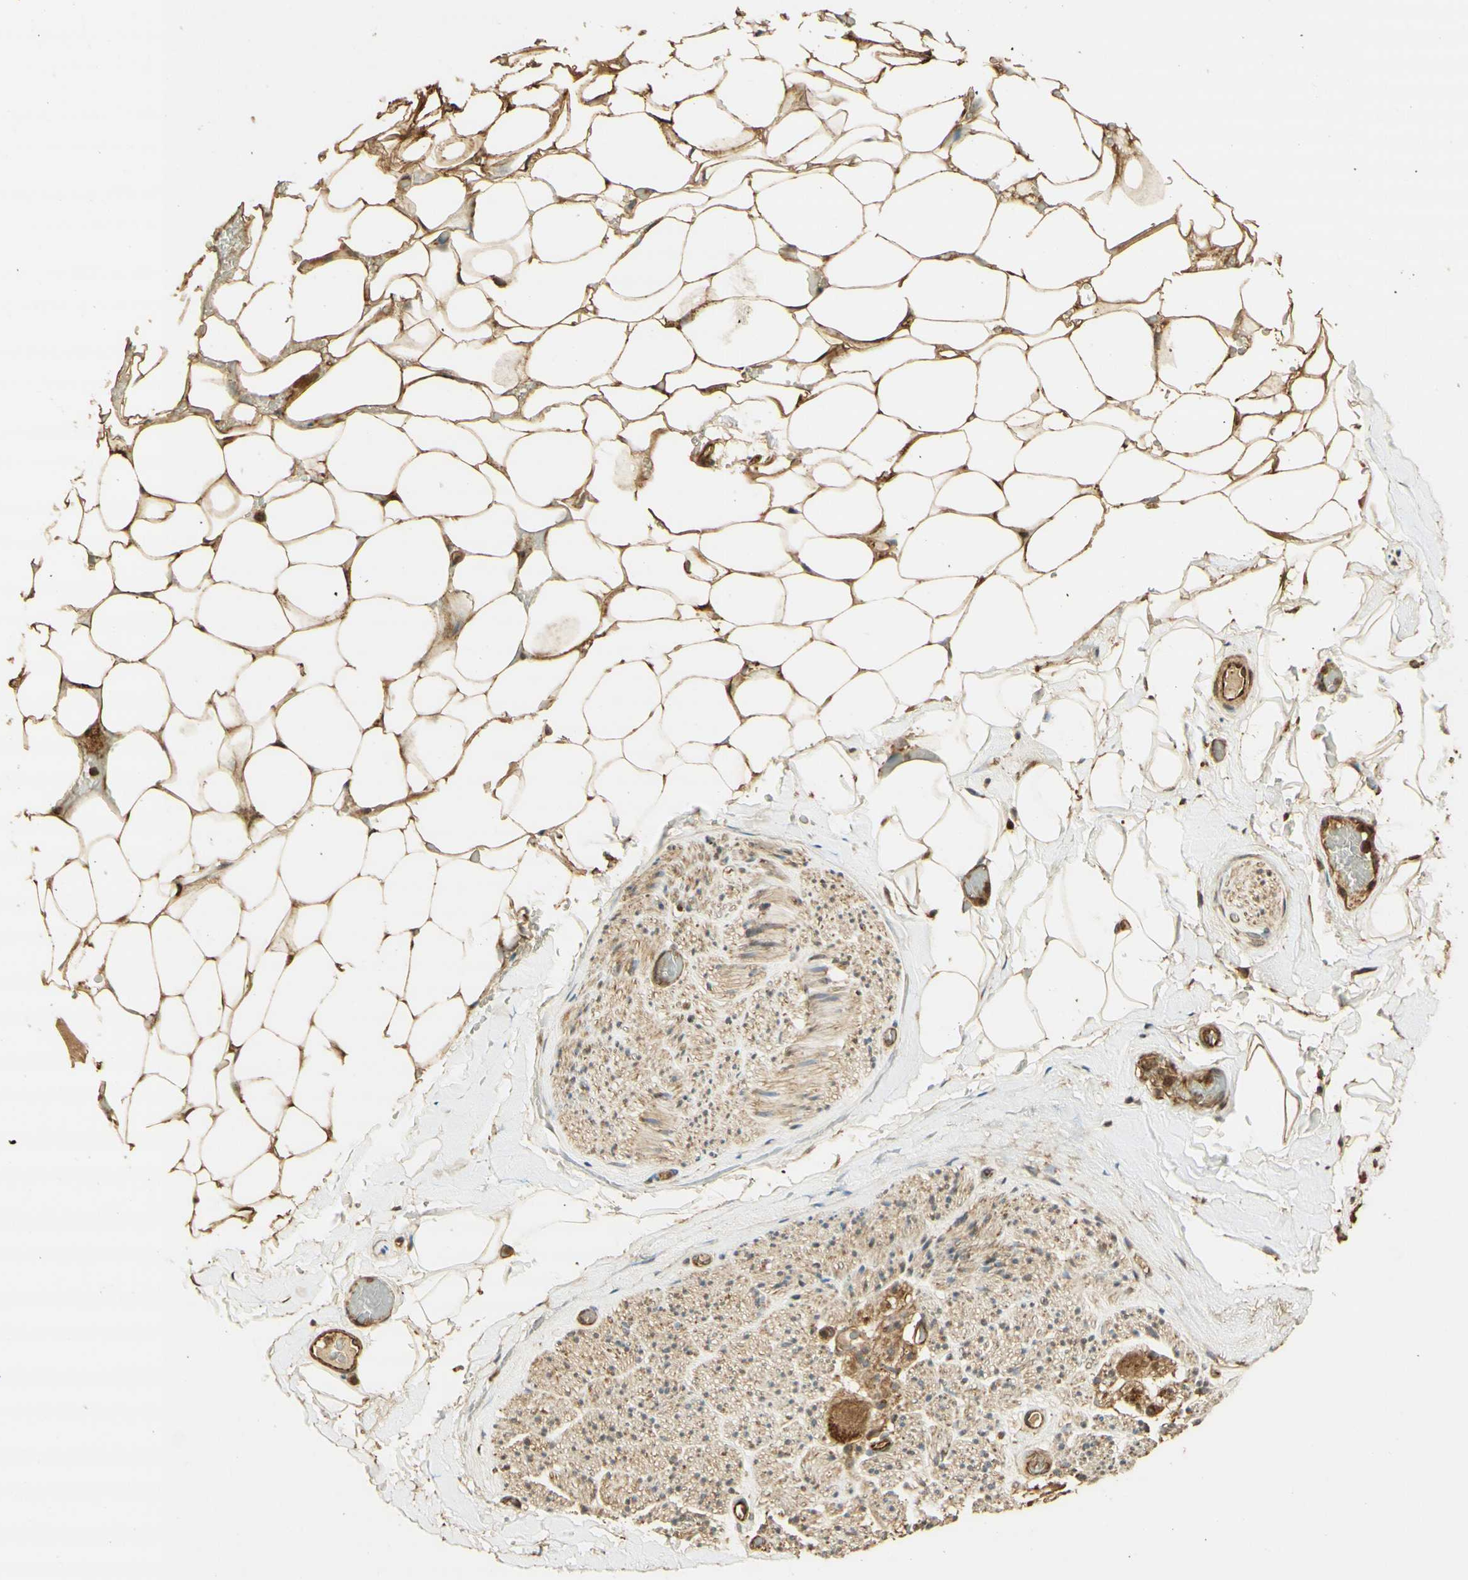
{"staining": {"intensity": "moderate", "quantity": ">75%", "location": "cytoplasmic/membranous"}, "tissue": "adipose tissue", "cell_type": "Adipocytes", "image_type": "normal", "snomed": [{"axis": "morphology", "description": "Normal tissue, NOS"}, {"axis": "topography", "description": "Peripheral nerve tissue"}], "caption": "Adipose tissue was stained to show a protein in brown. There is medium levels of moderate cytoplasmic/membranous positivity in about >75% of adipocytes. Using DAB (3,3'-diaminobenzidine) (brown) and hematoxylin (blue) stains, captured at high magnification using brightfield microscopy.", "gene": "AGER", "patient": {"sex": "male", "age": 70}}